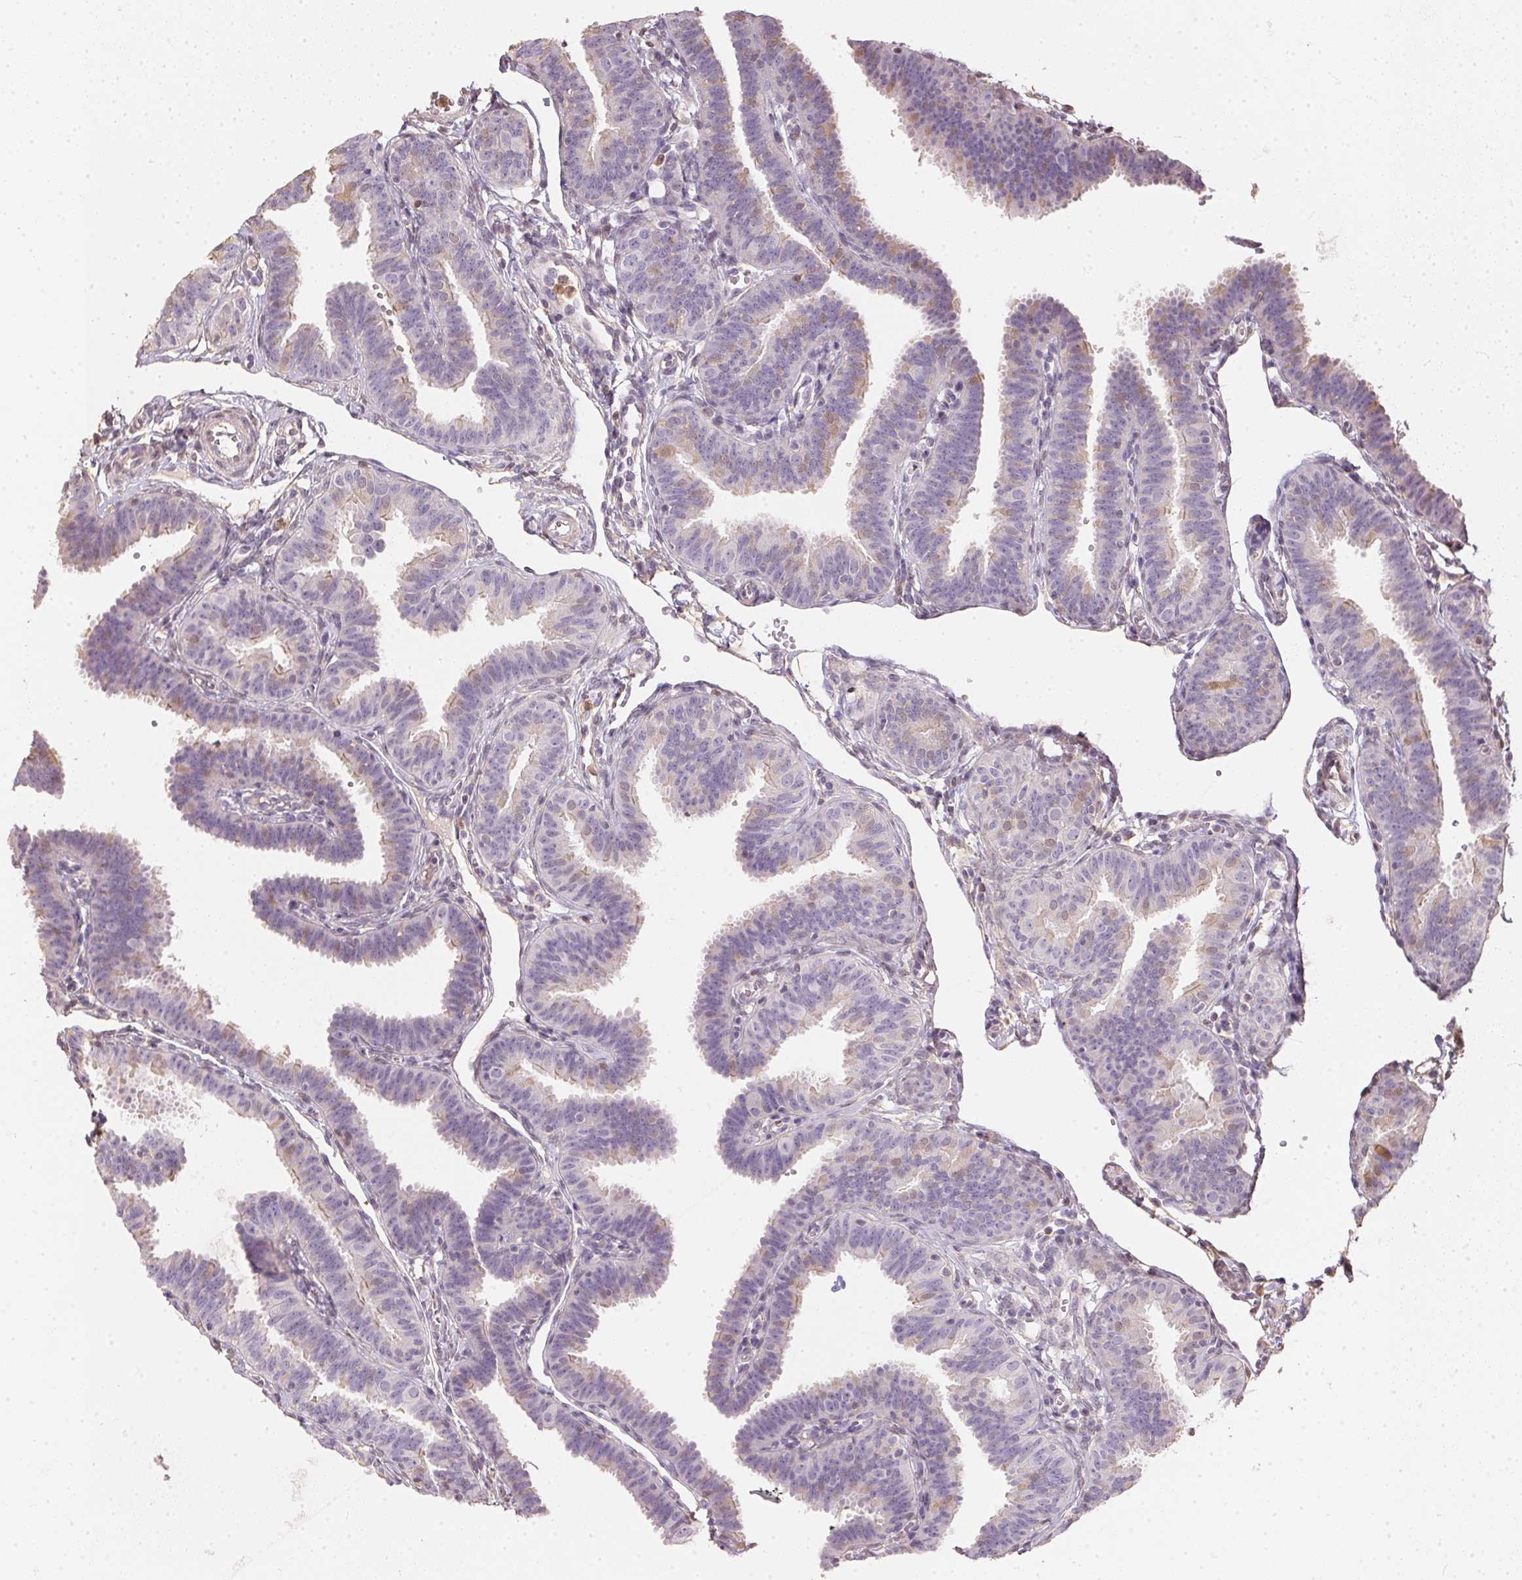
{"staining": {"intensity": "weak", "quantity": "25%-75%", "location": "cytoplasmic/membranous"}, "tissue": "fallopian tube", "cell_type": "Glandular cells", "image_type": "normal", "snomed": [{"axis": "morphology", "description": "Normal tissue, NOS"}, {"axis": "topography", "description": "Fallopian tube"}], "caption": "An IHC photomicrograph of unremarkable tissue is shown. Protein staining in brown highlights weak cytoplasmic/membranous positivity in fallopian tube within glandular cells.", "gene": "S100A3", "patient": {"sex": "female", "age": 25}}